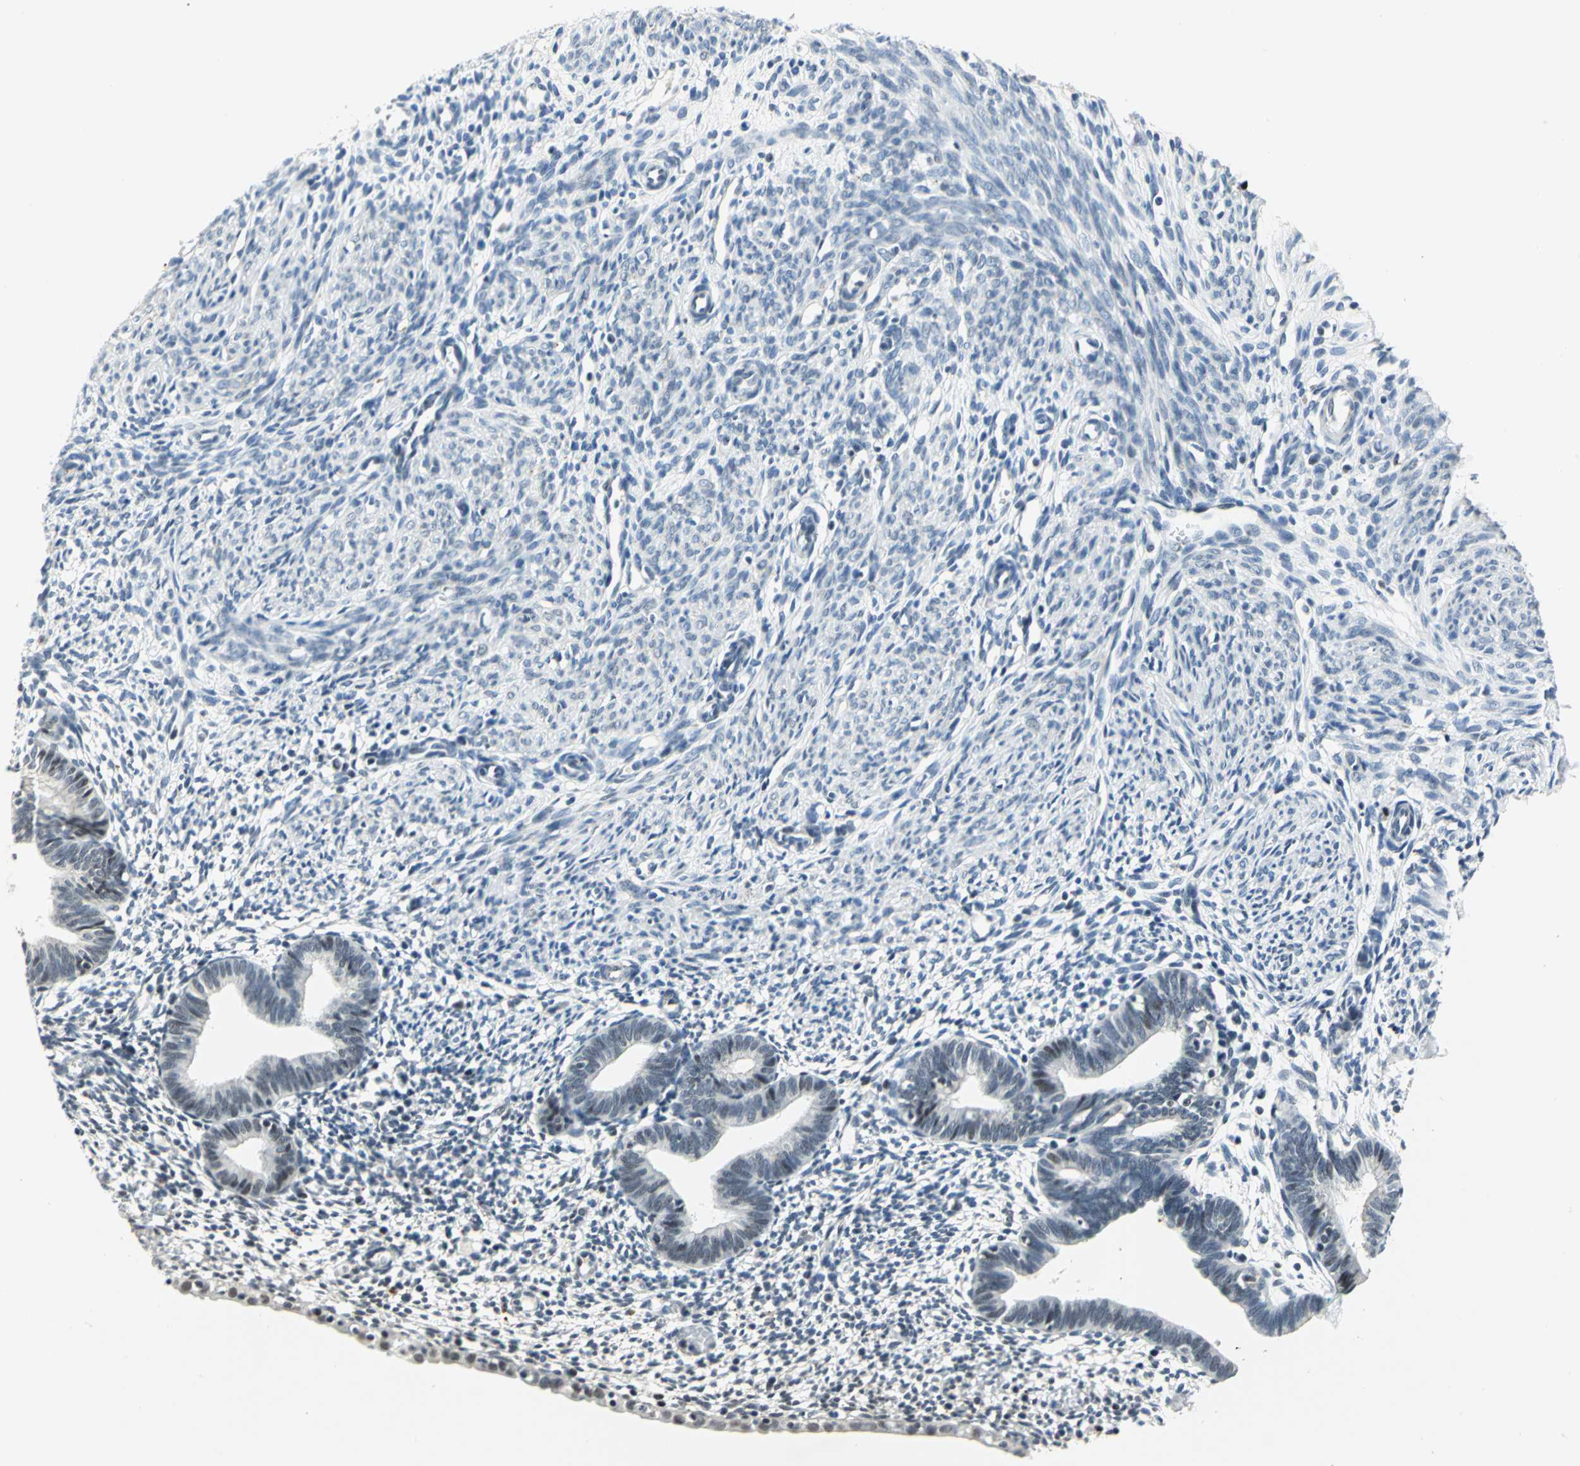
{"staining": {"intensity": "negative", "quantity": "none", "location": "none"}, "tissue": "endometrium", "cell_type": "Cells in endometrial stroma", "image_type": "normal", "snomed": [{"axis": "morphology", "description": "Normal tissue, NOS"}, {"axis": "morphology", "description": "Atrophy, NOS"}, {"axis": "topography", "description": "Uterus"}, {"axis": "topography", "description": "Endometrium"}], "caption": "Immunohistochemical staining of benign endometrium demonstrates no significant positivity in cells in endometrial stroma. The staining was performed using DAB to visualize the protein expression in brown, while the nuclei were stained in blue with hematoxylin (Magnification: 20x).", "gene": "RAD17", "patient": {"sex": "female", "age": 68}}